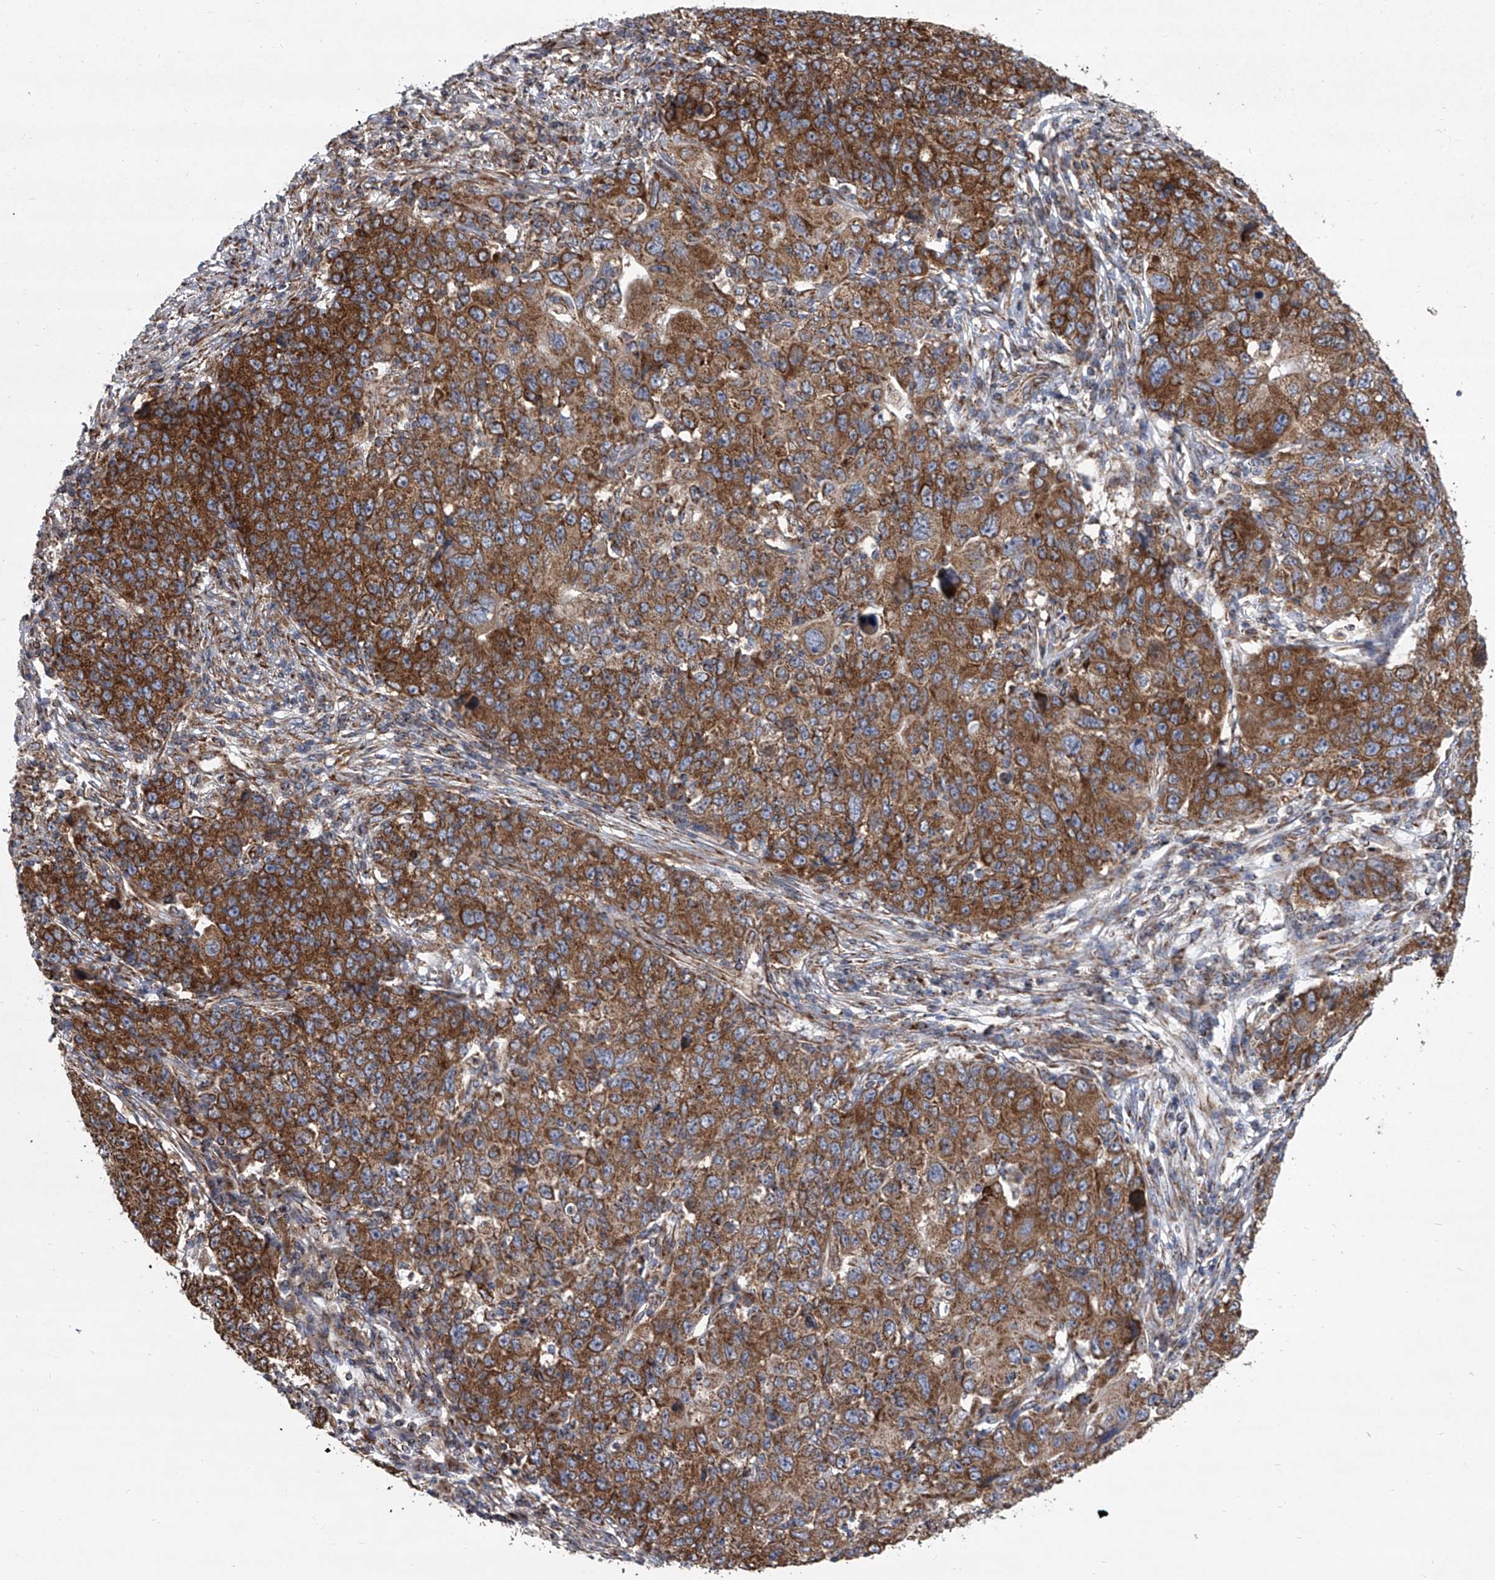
{"staining": {"intensity": "moderate", "quantity": ">75%", "location": "cytoplasmic/membranous"}, "tissue": "ovarian cancer", "cell_type": "Tumor cells", "image_type": "cancer", "snomed": [{"axis": "morphology", "description": "Carcinoma, endometroid"}, {"axis": "topography", "description": "Ovary"}], "caption": "Immunohistochemical staining of human ovarian cancer (endometroid carcinoma) exhibits moderate cytoplasmic/membranous protein positivity in about >75% of tumor cells. (Brightfield microscopy of DAB IHC at high magnification).", "gene": "ZC3H15", "patient": {"sex": "female", "age": 42}}